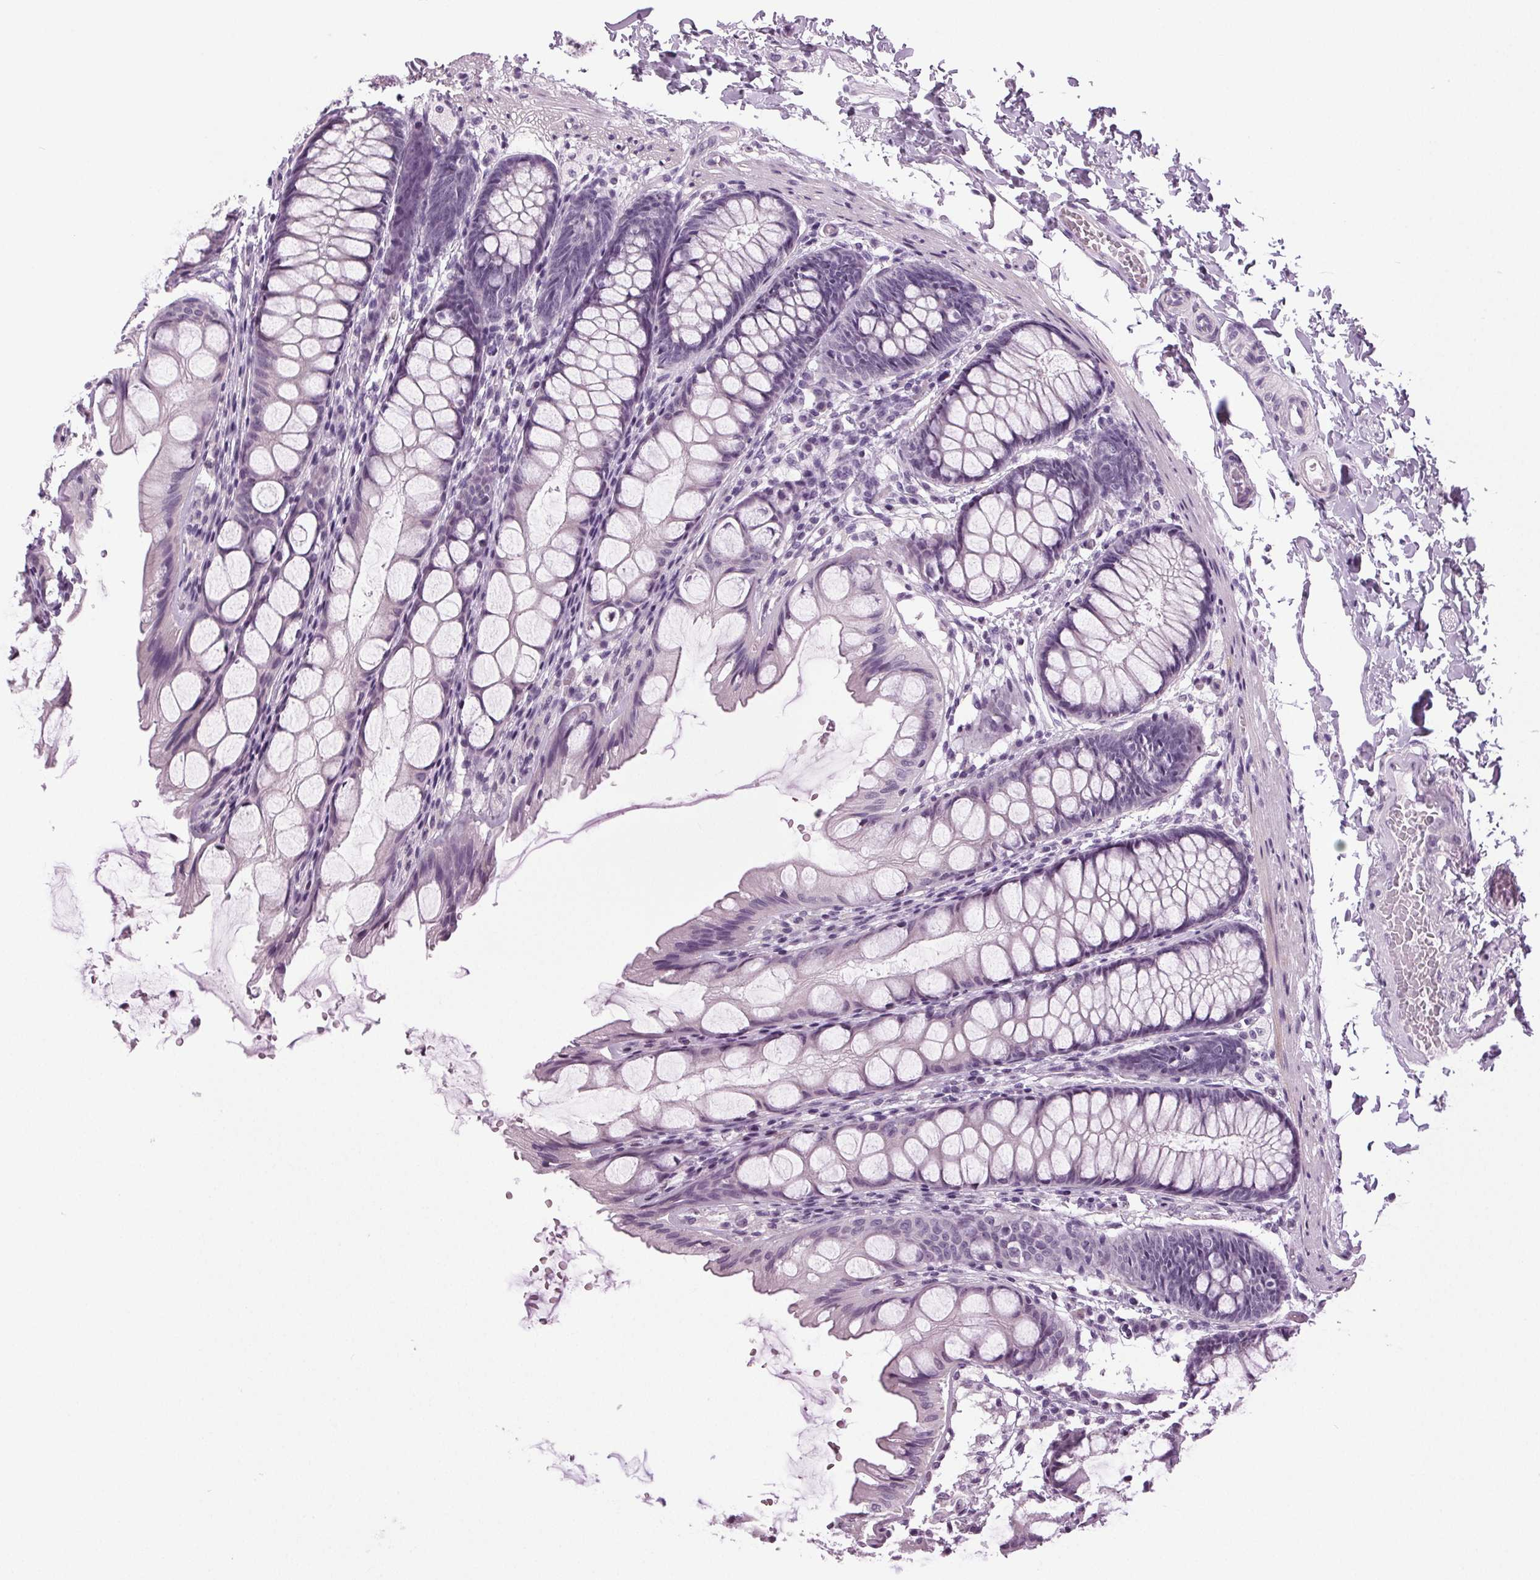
{"staining": {"intensity": "negative", "quantity": "none", "location": "none"}, "tissue": "colon", "cell_type": "Endothelial cells", "image_type": "normal", "snomed": [{"axis": "morphology", "description": "Normal tissue, NOS"}, {"axis": "topography", "description": "Colon"}], "caption": "Immunohistochemistry (IHC) micrograph of benign colon stained for a protein (brown), which shows no expression in endothelial cells. The staining is performed using DAB (3,3'-diaminobenzidine) brown chromogen with nuclei counter-stained in using hematoxylin.", "gene": "DNAH12", "patient": {"sex": "male", "age": 47}}